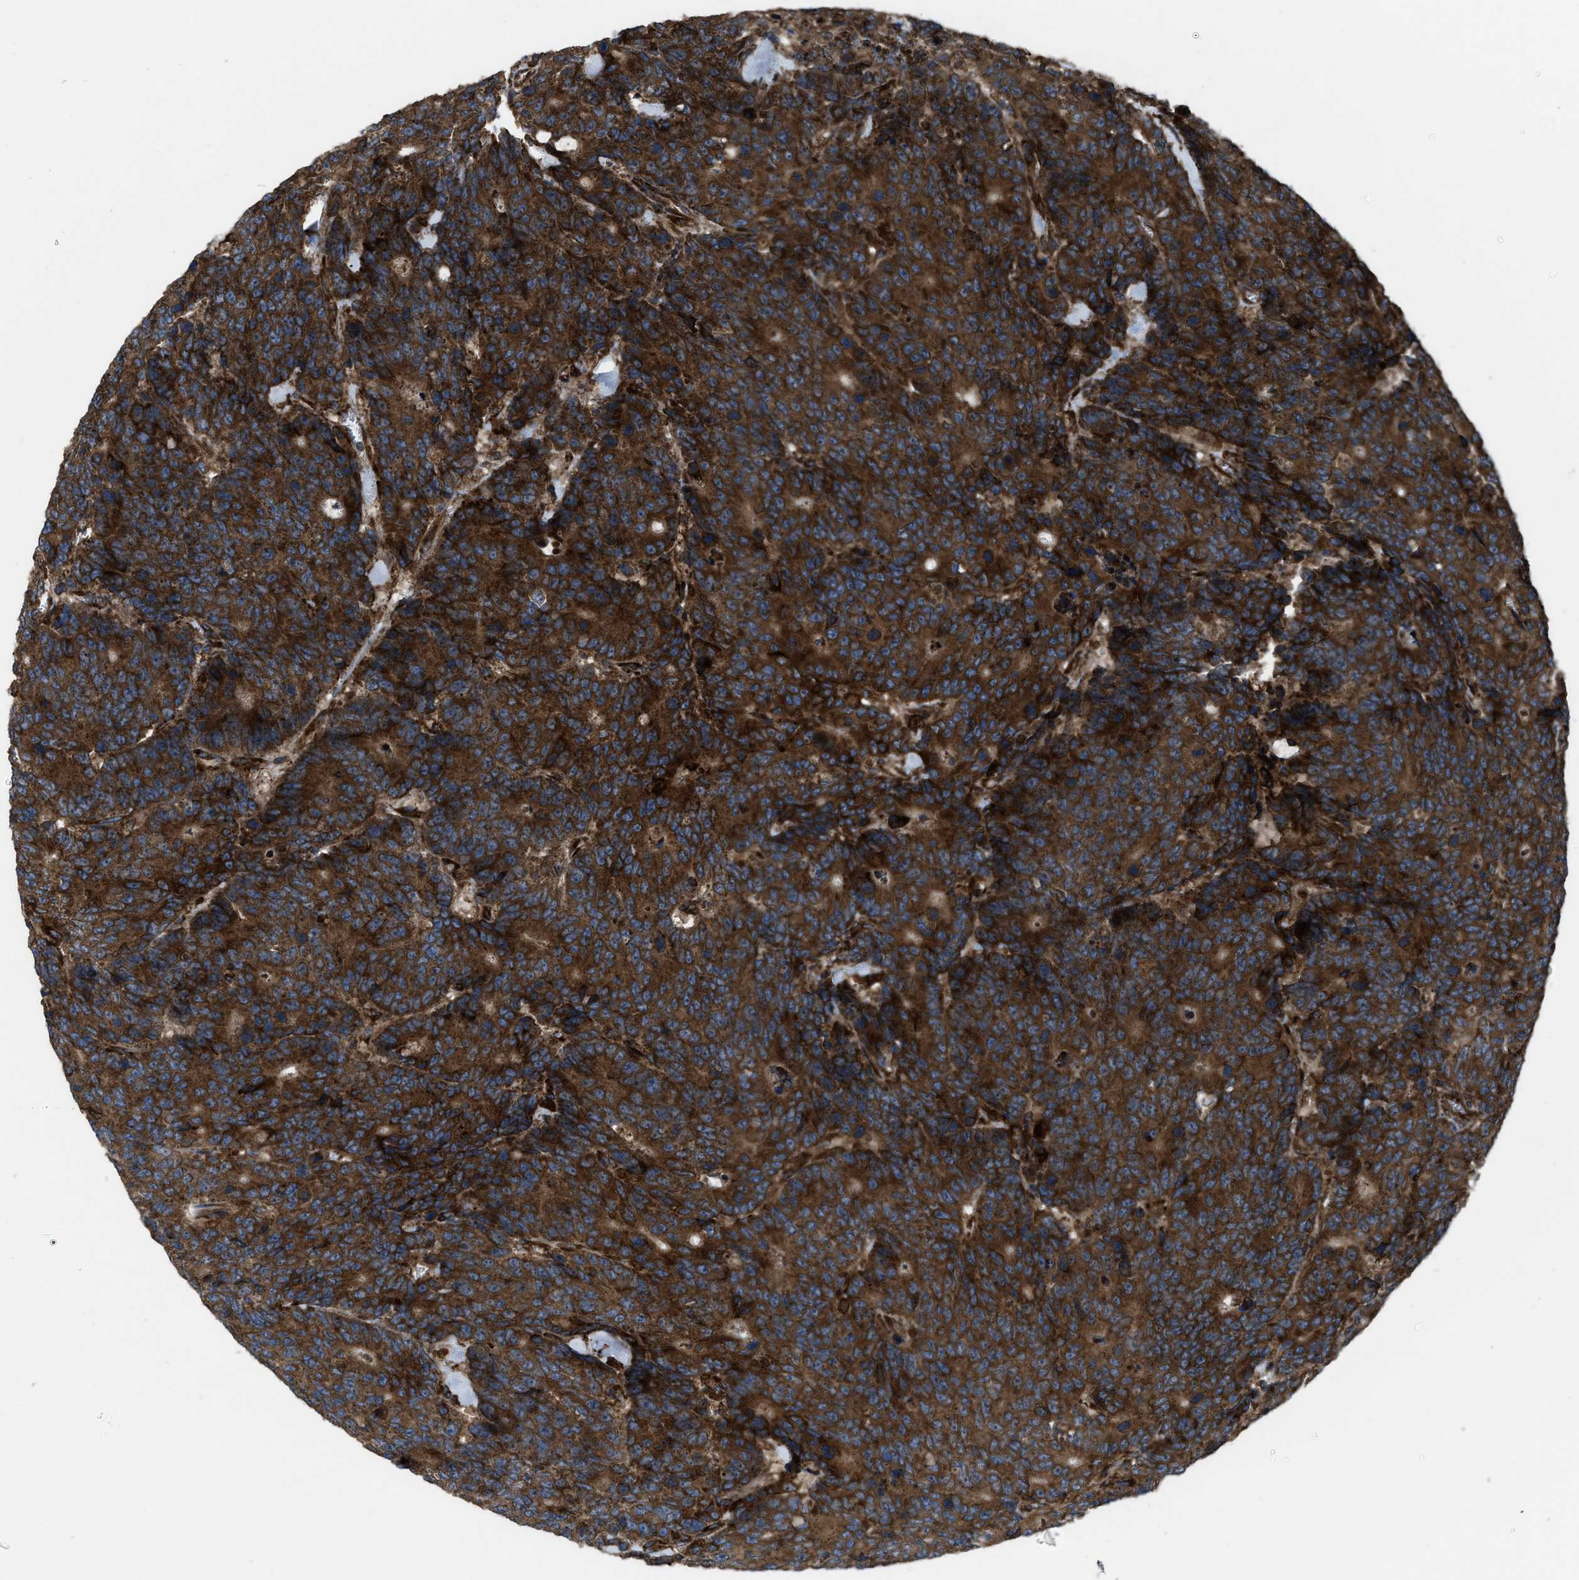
{"staining": {"intensity": "strong", "quantity": ">75%", "location": "cytoplasmic/membranous"}, "tissue": "colorectal cancer", "cell_type": "Tumor cells", "image_type": "cancer", "snomed": [{"axis": "morphology", "description": "Adenocarcinoma, NOS"}, {"axis": "topography", "description": "Colon"}], "caption": "Protein expression analysis of colorectal adenocarcinoma exhibits strong cytoplasmic/membranous expression in approximately >75% of tumor cells.", "gene": "PER3", "patient": {"sex": "female", "age": 86}}